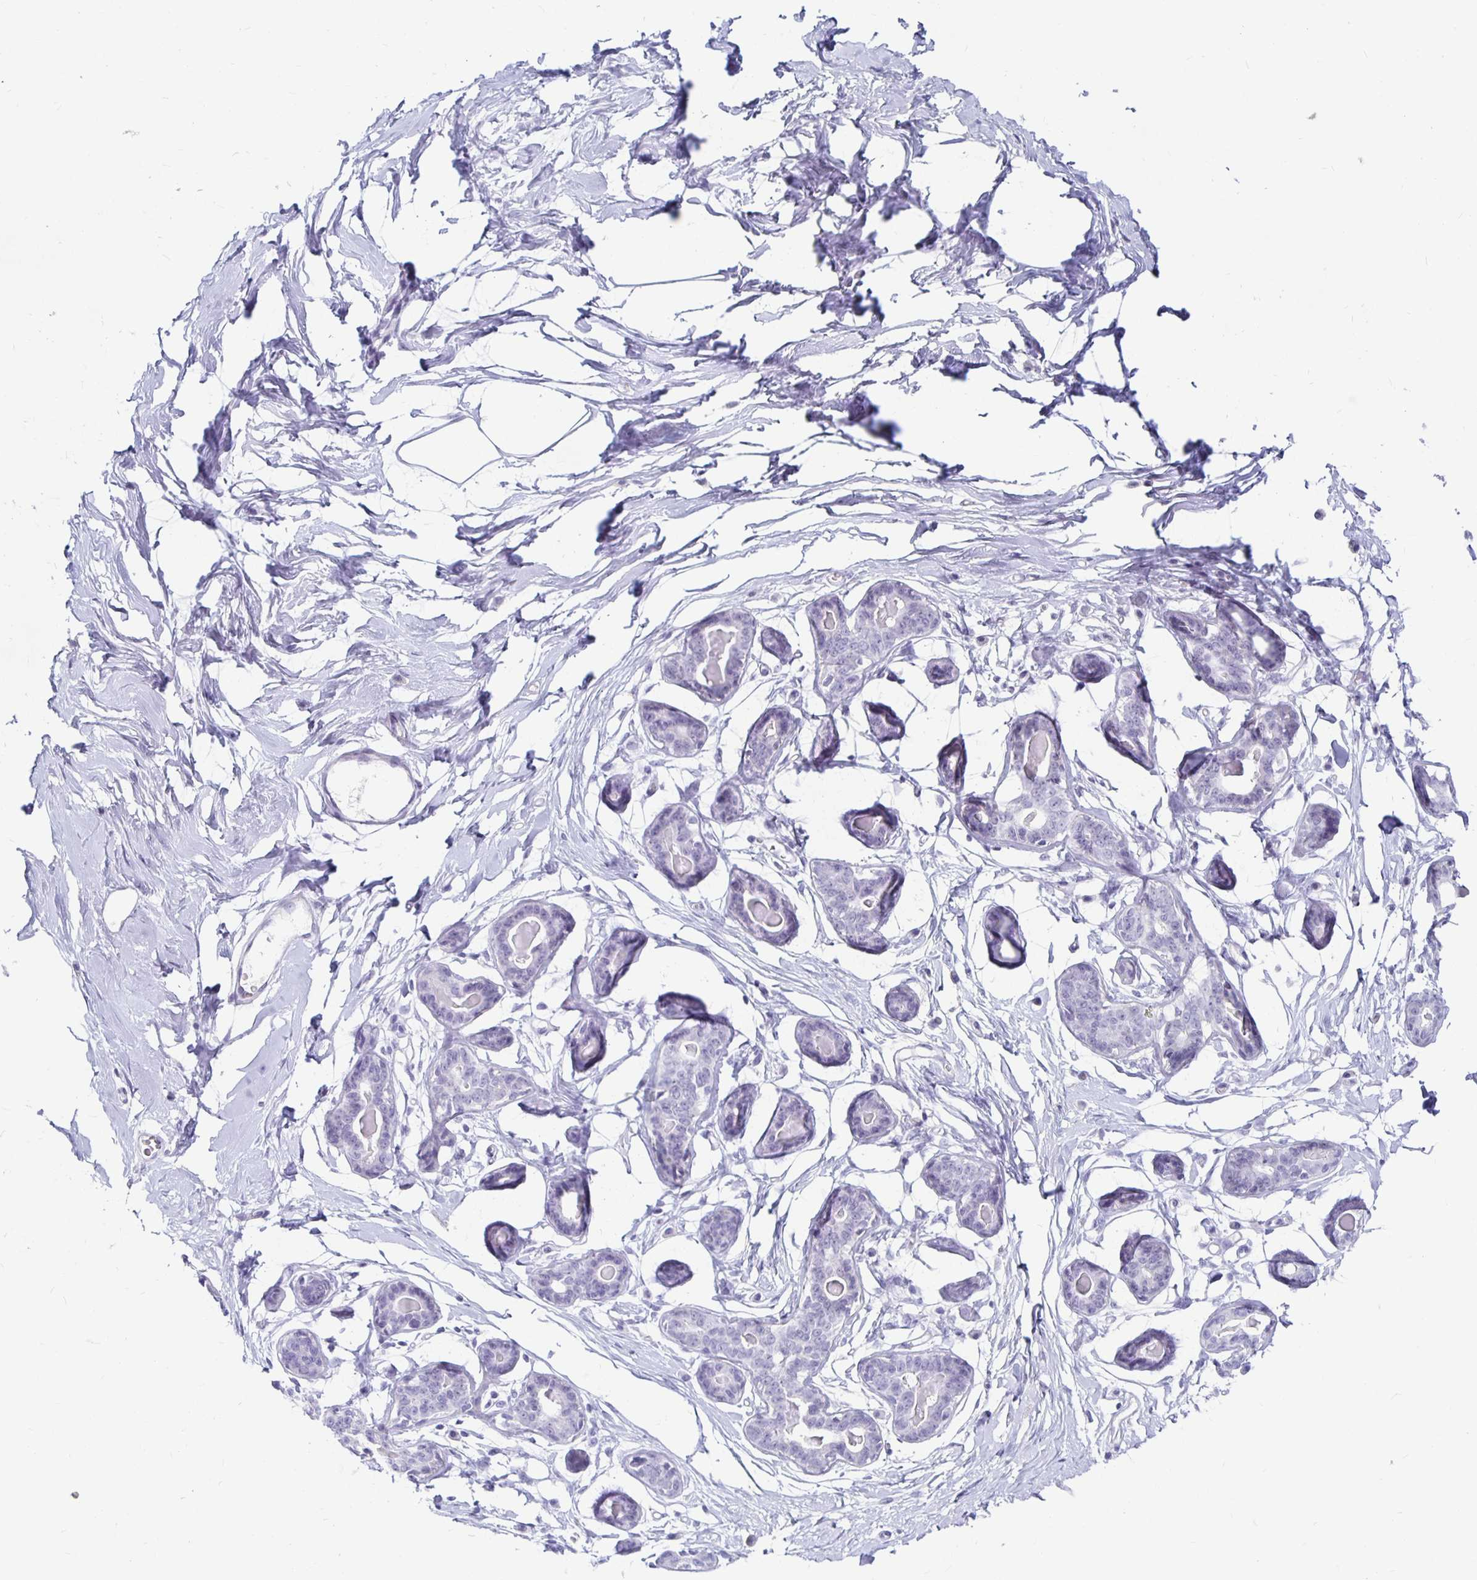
{"staining": {"intensity": "negative", "quantity": "none", "location": "none"}, "tissue": "breast", "cell_type": "Adipocytes", "image_type": "normal", "snomed": [{"axis": "morphology", "description": "Normal tissue, NOS"}, {"axis": "topography", "description": "Breast"}], "caption": "High magnification brightfield microscopy of unremarkable breast stained with DAB (brown) and counterstained with hematoxylin (blue): adipocytes show no significant staining. (DAB (3,3'-diaminobenzidine) immunohistochemistry with hematoxylin counter stain).", "gene": "KCNQ2", "patient": {"sex": "female", "age": 45}}